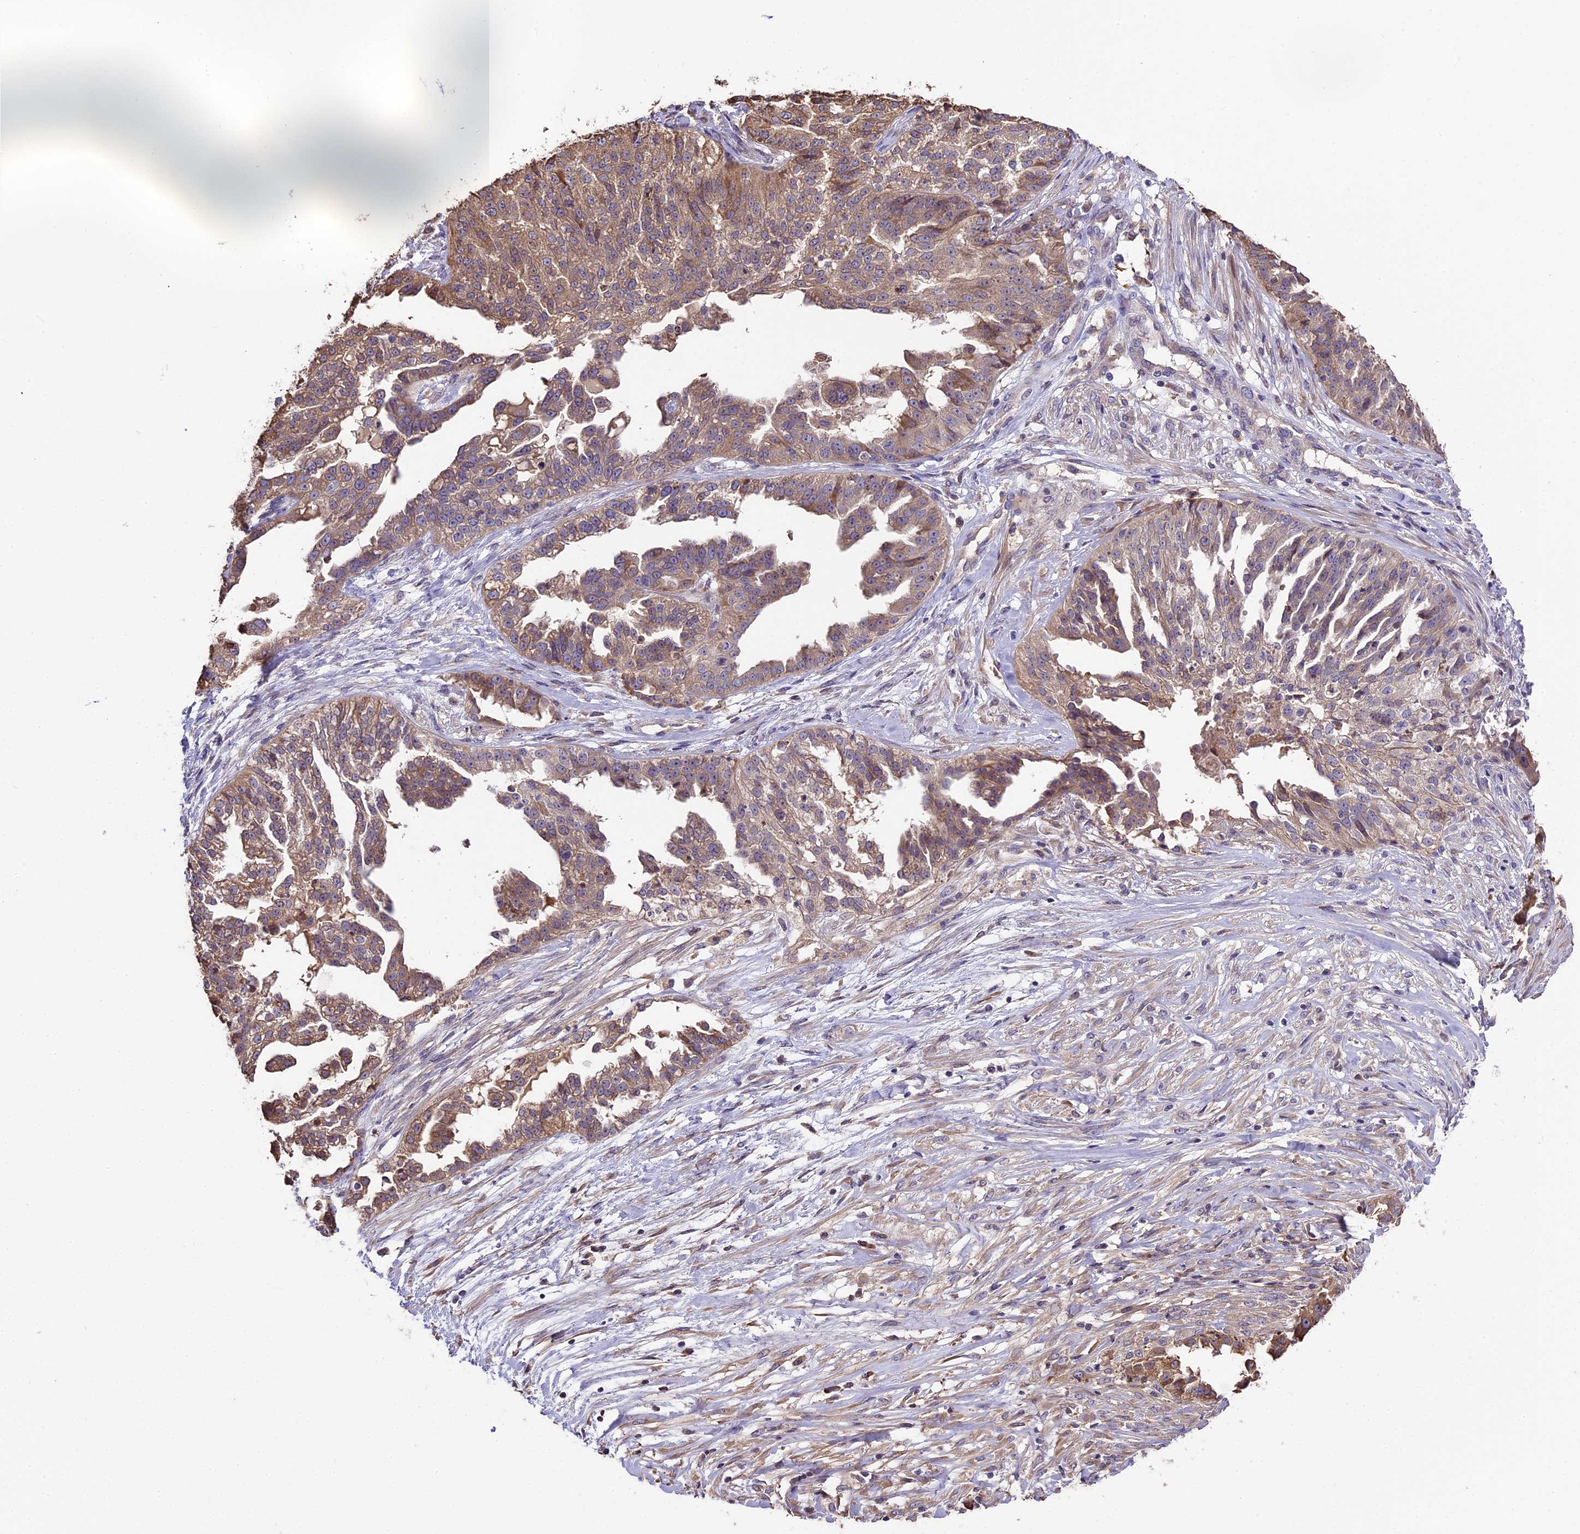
{"staining": {"intensity": "moderate", "quantity": ">75%", "location": "cytoplasmic/membranous"}, "tissue": "ovarian cancer", "cell_type": "Tumor cells", "image_type": "cancer", "snomed": [{"axis": "morphology", "description": "Cystadenocarcinoma, serous, NOS"}, {"axis": "topography", "description": "Ovary"}], "caption": "Immunohistochemical staining of ovarian cancer shows medium levels of moderate cytoplasmic/membranous protein positivity in about >75% of tumor cells.", "gene": "ABCC10", "patient": {"sex": "female", "age": 58}}